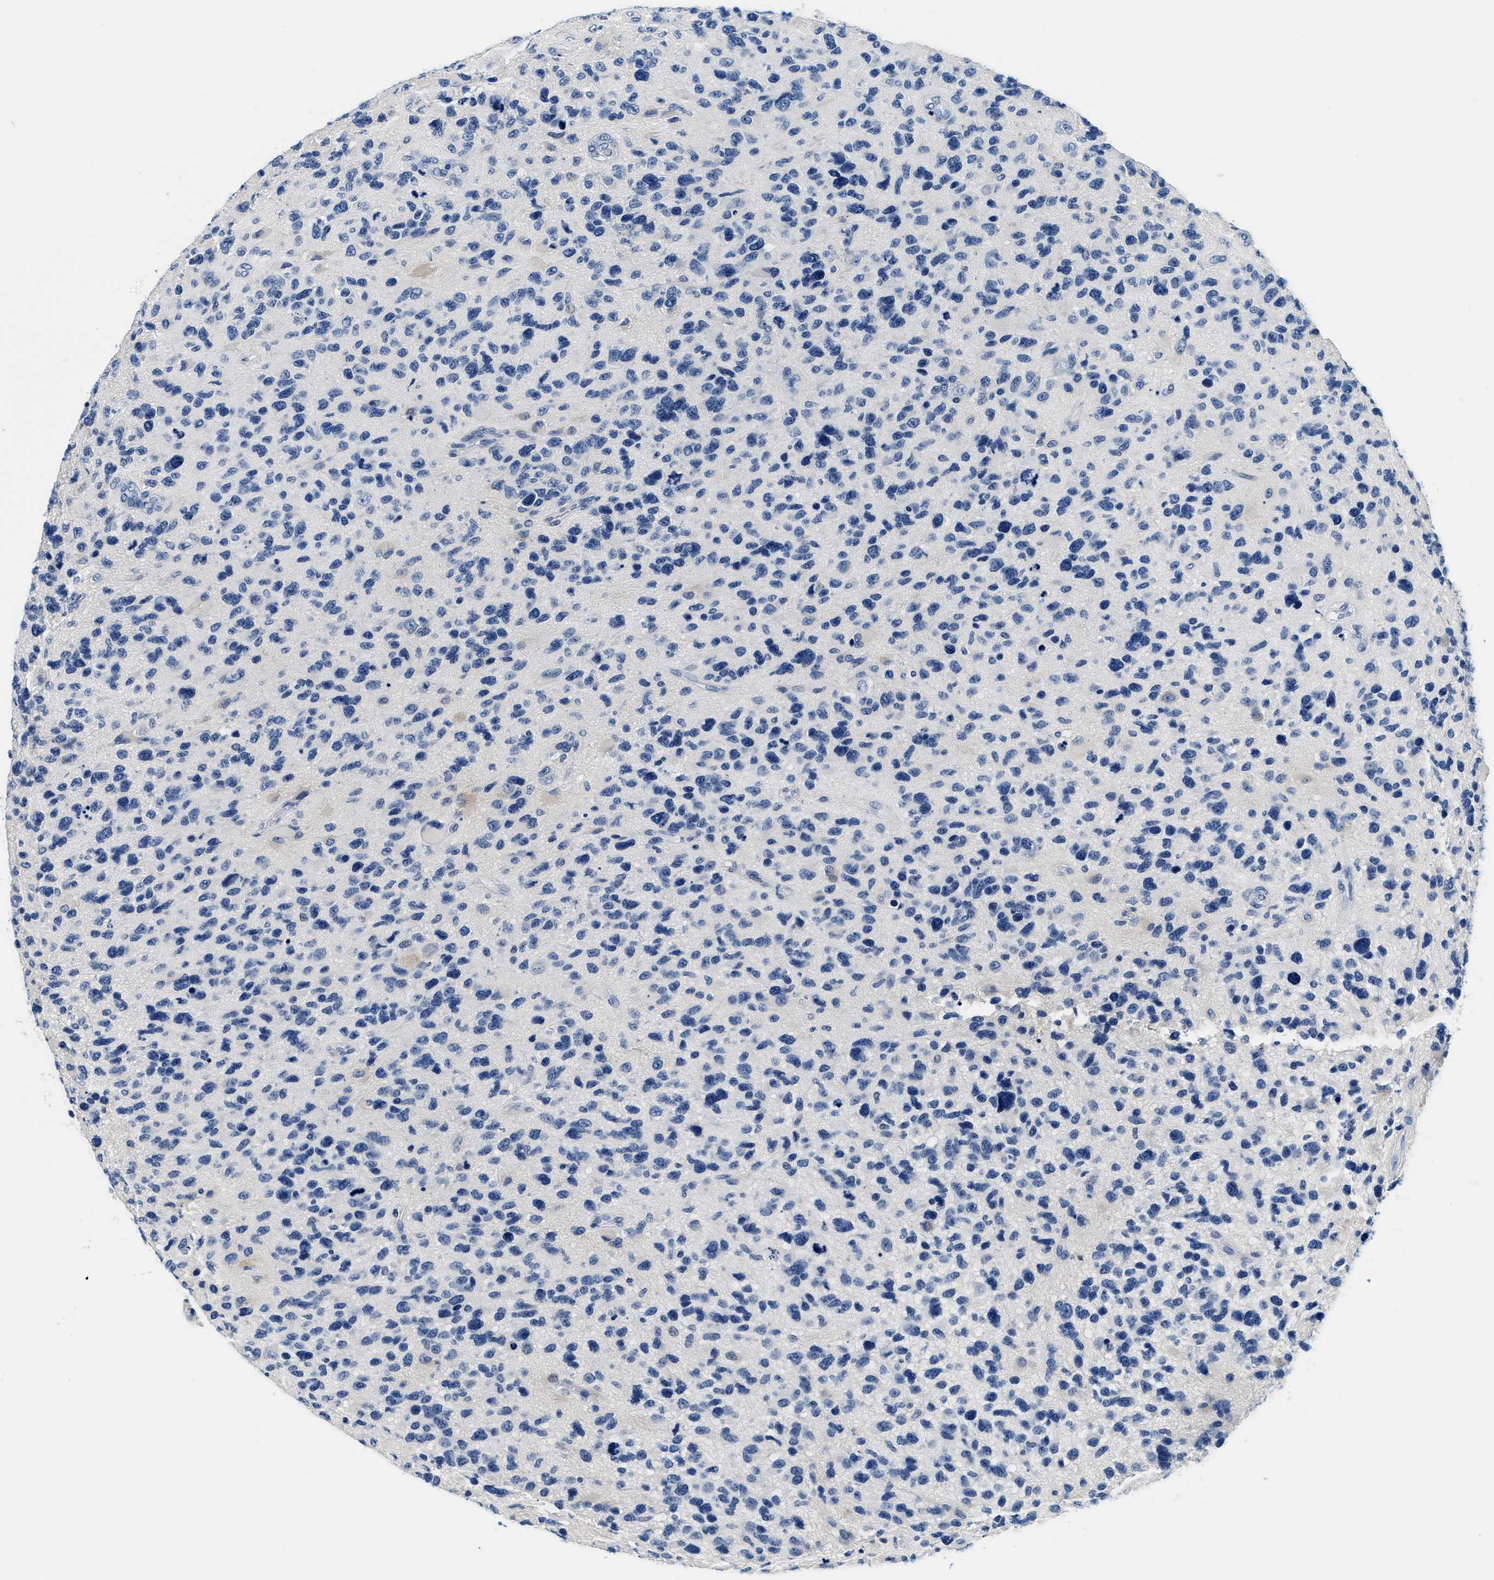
{"staining": {"intensity": "negative", "quantity": "none", "location": "none"}, "tissue": "glioma", "cell_type": "Tumor cells", "image_type": "cancer", "snomed": [{"axis": "morphology", "description": "Glioma, malignant, High grade"}, {"axis": "topography", "description": "Brain"}], "caption": "IHC of human glioma shows no positivity in tumor cells.", "gene": "GSTM3", "patient": {"sex": "female", "age": 58}}